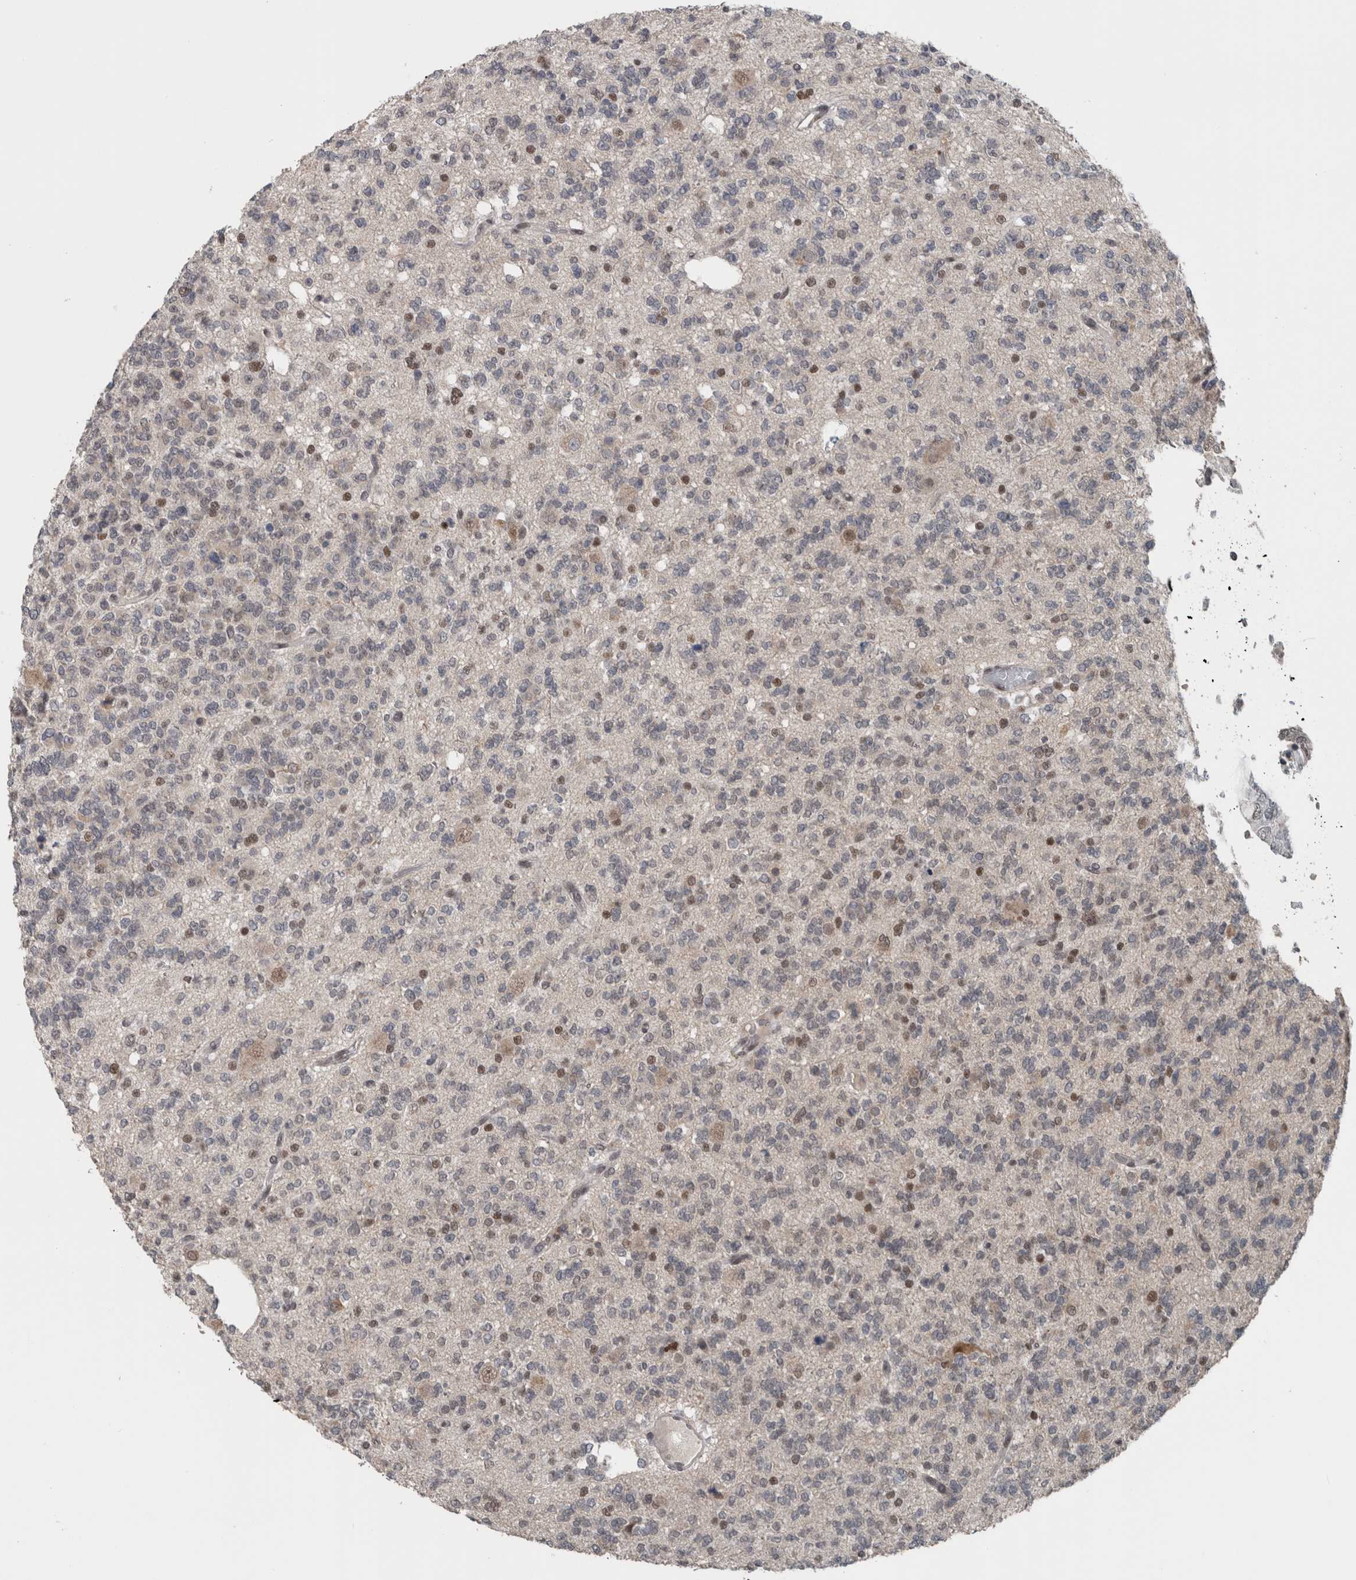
{"staining": {"intensity": "moderate", "quantity": "<25%", "location": "nuclear"}, "tissue": "glioma", "cell_type": "Tumor cells", "image_type": "cancer", "snomed": [{"axis": "morphology", "description": "Glioma, malignant, Low grade"}, {"axis": "topography", "description": "Brain"}], "caption": "The immunohistochemical stain highlights moderate nuclear positivity in tumor cells of glioma tissue.", "gene": "ZBTB21", "patient": {"sex": "male", "age": 38}}